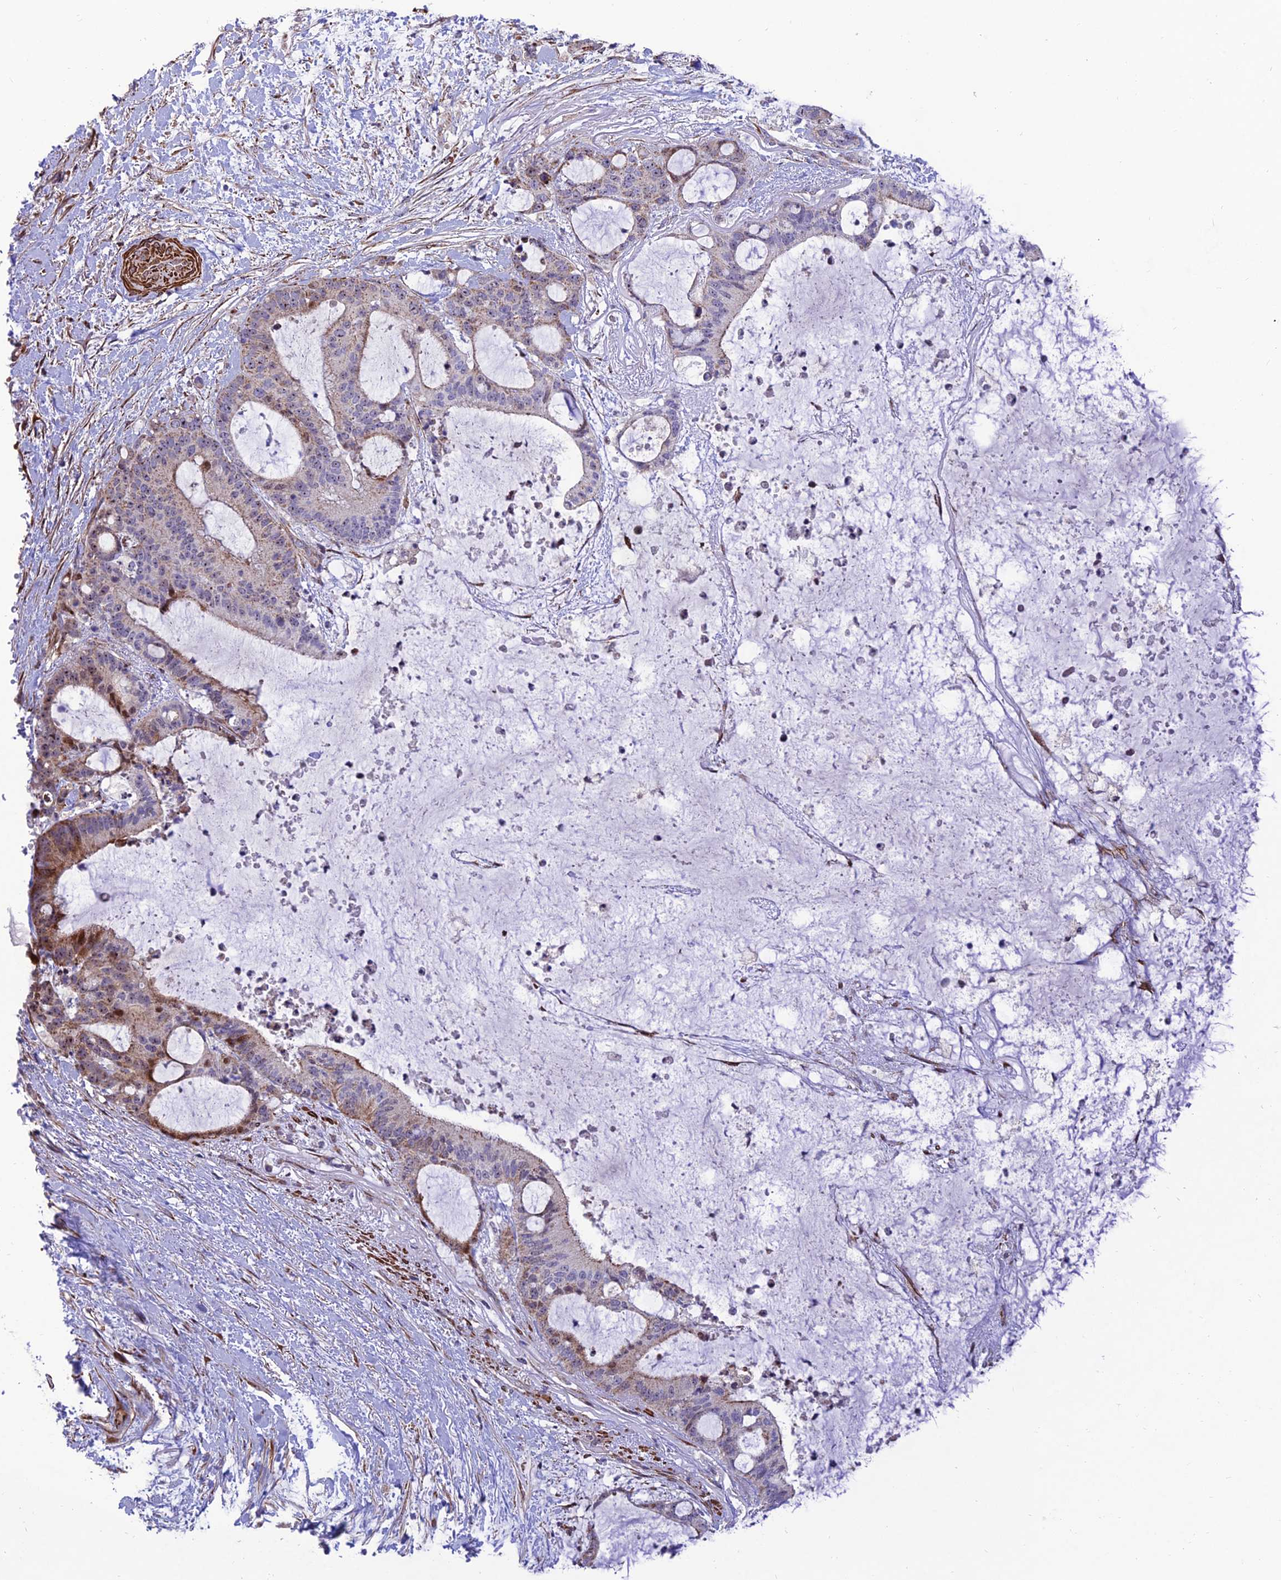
{"staining": {"intensity": "strong", "quantity": "<25%", "location": "cytoplasmic/membranous"}, "tissue": "liver cancer", "cell_type": "Tumor cells", "image_type": "cancer", "snomed": [{"axis": "morphology", "description": "Normal tissue, NOS"}, {"axis": "morphology", "description": "Cholangiocarcinoma"}, {"axis": "topography", "description": "Liver"}, {"axis": "topography", "description": "Peripheral nerve tissue"}], "caption": "Immunohistochemical staining of human cholangiocarcinoma (liver) shows medium levels of strong cytoplasmic/membranous protein positivity in approximately <25% of tumor cells.", "gene": "KBTBD7", "patient": {"sex": "female", "age": 73}}